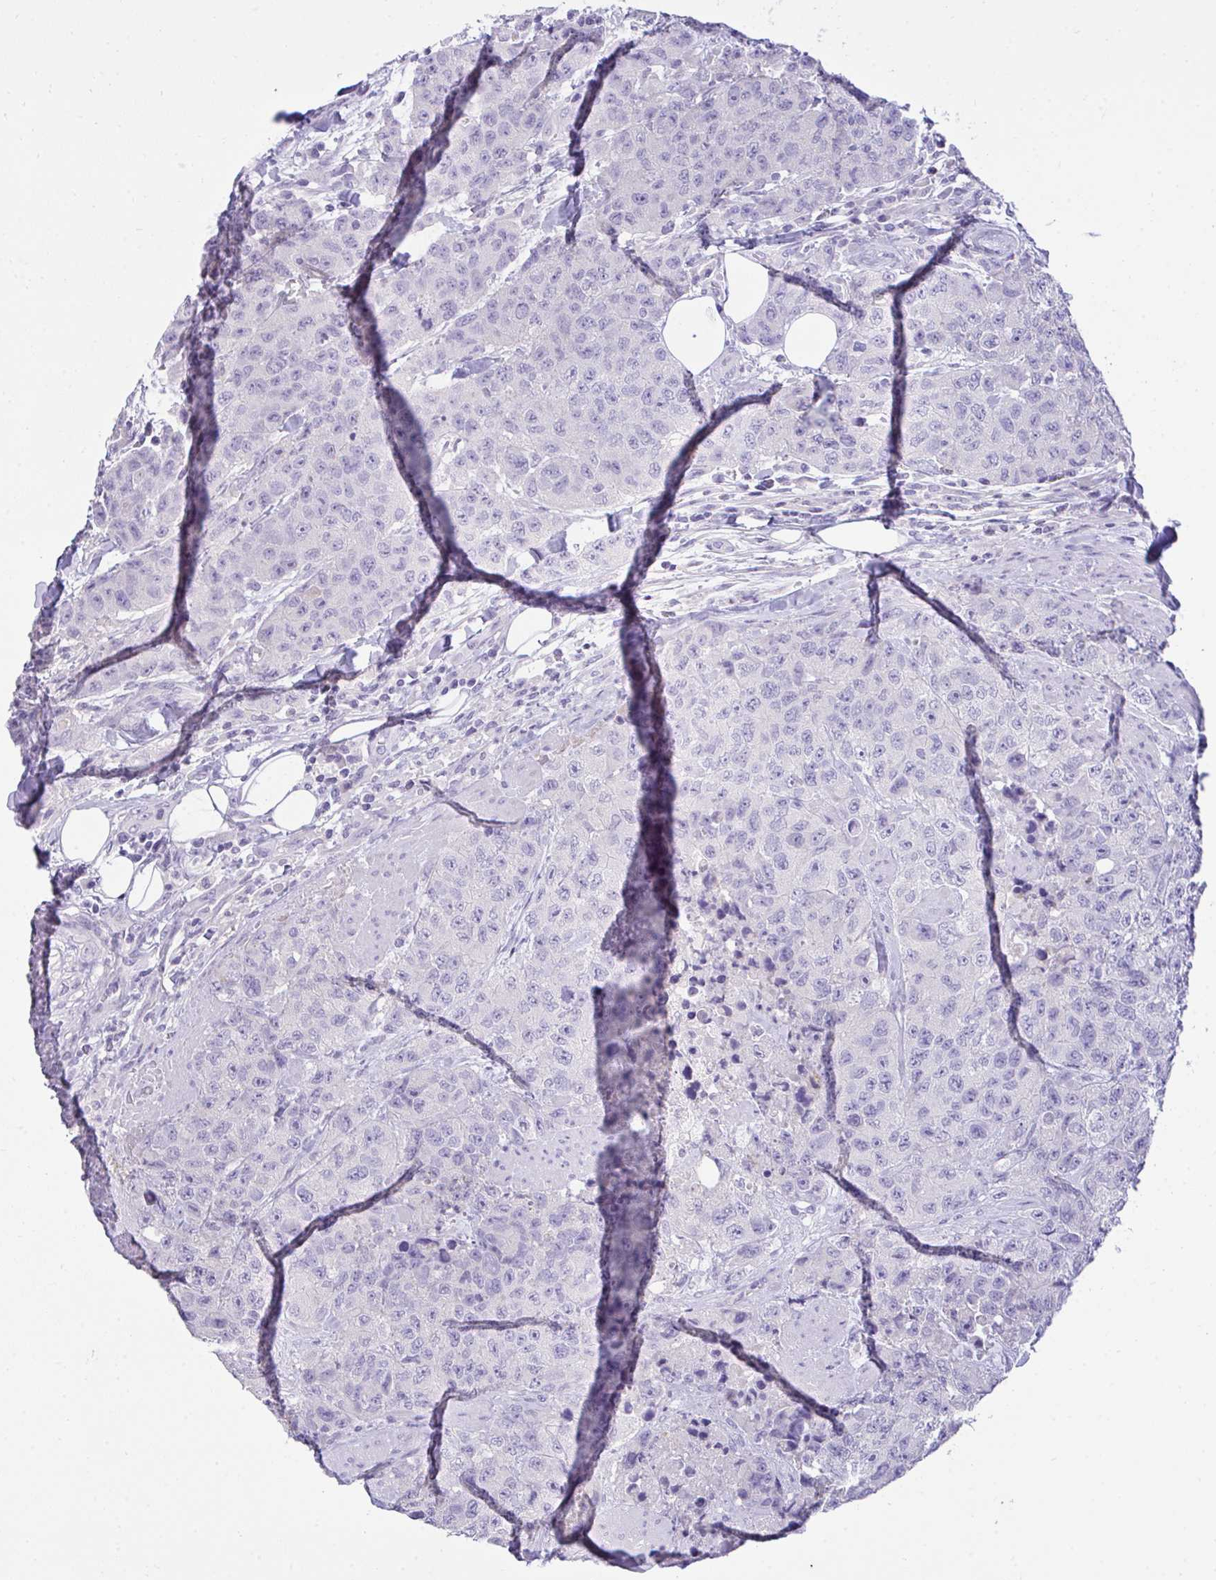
{"staining": {"intensity": "negative", "quantity": "none", "location": "none"}, "tissue": "urothelial cancer", "cell_type": "Tumor cells", "image_type": "cancer", "snomed": [{"axis": "morphology", "description": "Urothelial carcinoma, High grade"}, {"axis": "topography", "description": "Urinary bladder"}], "caption": "High magnification brightfield microscopy of urothelial carcinoma (high-grade) stained with DAB (3,3'-diaminobenzidine) (brown) and counterstained with hematoxylin (blue): tumor cells show no significant expression.", "gene": "TMCO5A", "patient": {"sex": "female", "age": 78}}